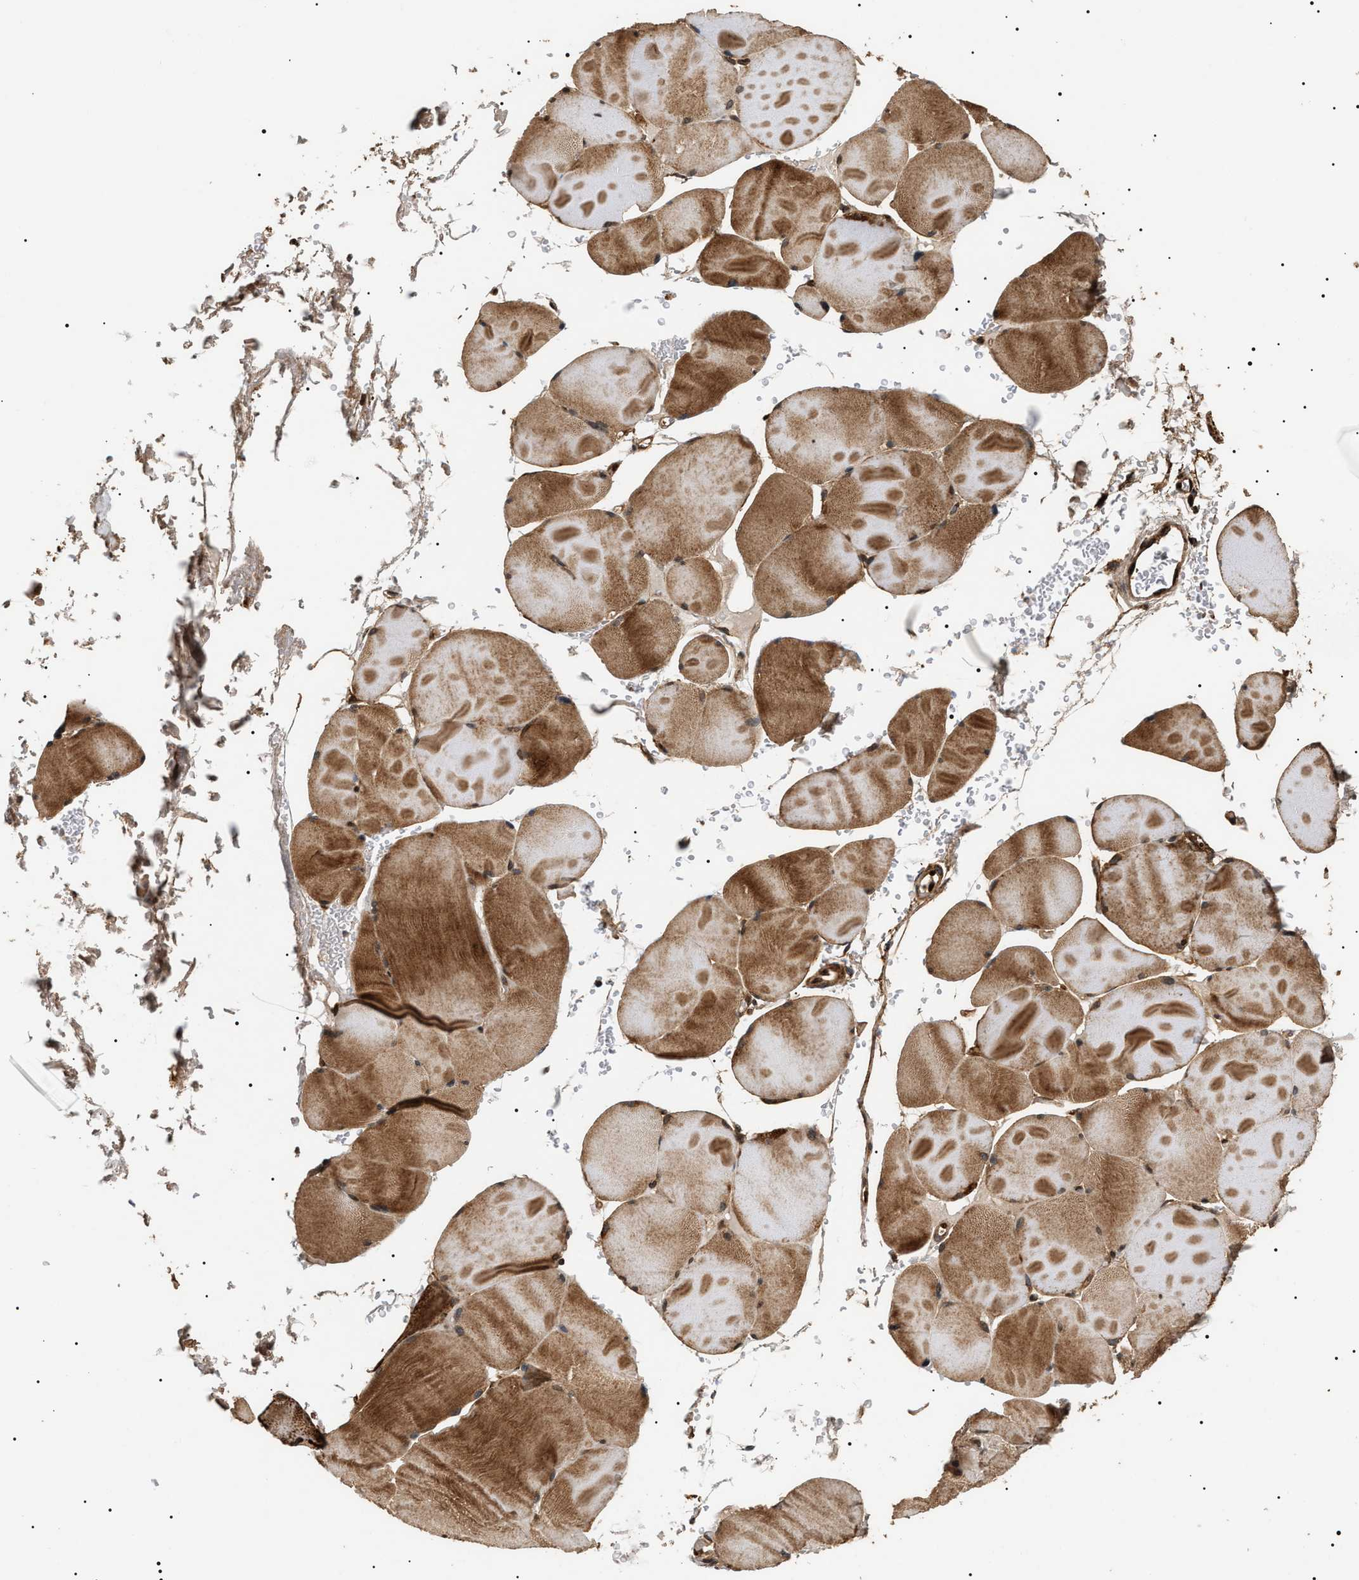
{"staining": {"intensity": "strong", "quantity": ">75%", "location": "cytoplasmic/membranous"}, "tissue": "skeletal muscle", "cell_type": "Myocytes", "image_type": "normal", "snomed": [{"axis": "morphology", "description": "Normal tissue, NOS"}, {"axis": "topography", "description": "Skin"}, {"axis": "topography", "description": "Skeletal muscle"}], "caption": "About >75% of myocytes in normal human skeletal muscle exhibit strong cytoplasmic/membranous protein staining as visualized by brown immunohistochemical staining.", "gene": "ZBTB26", "patient": {"sex": "male", "age": 83}}